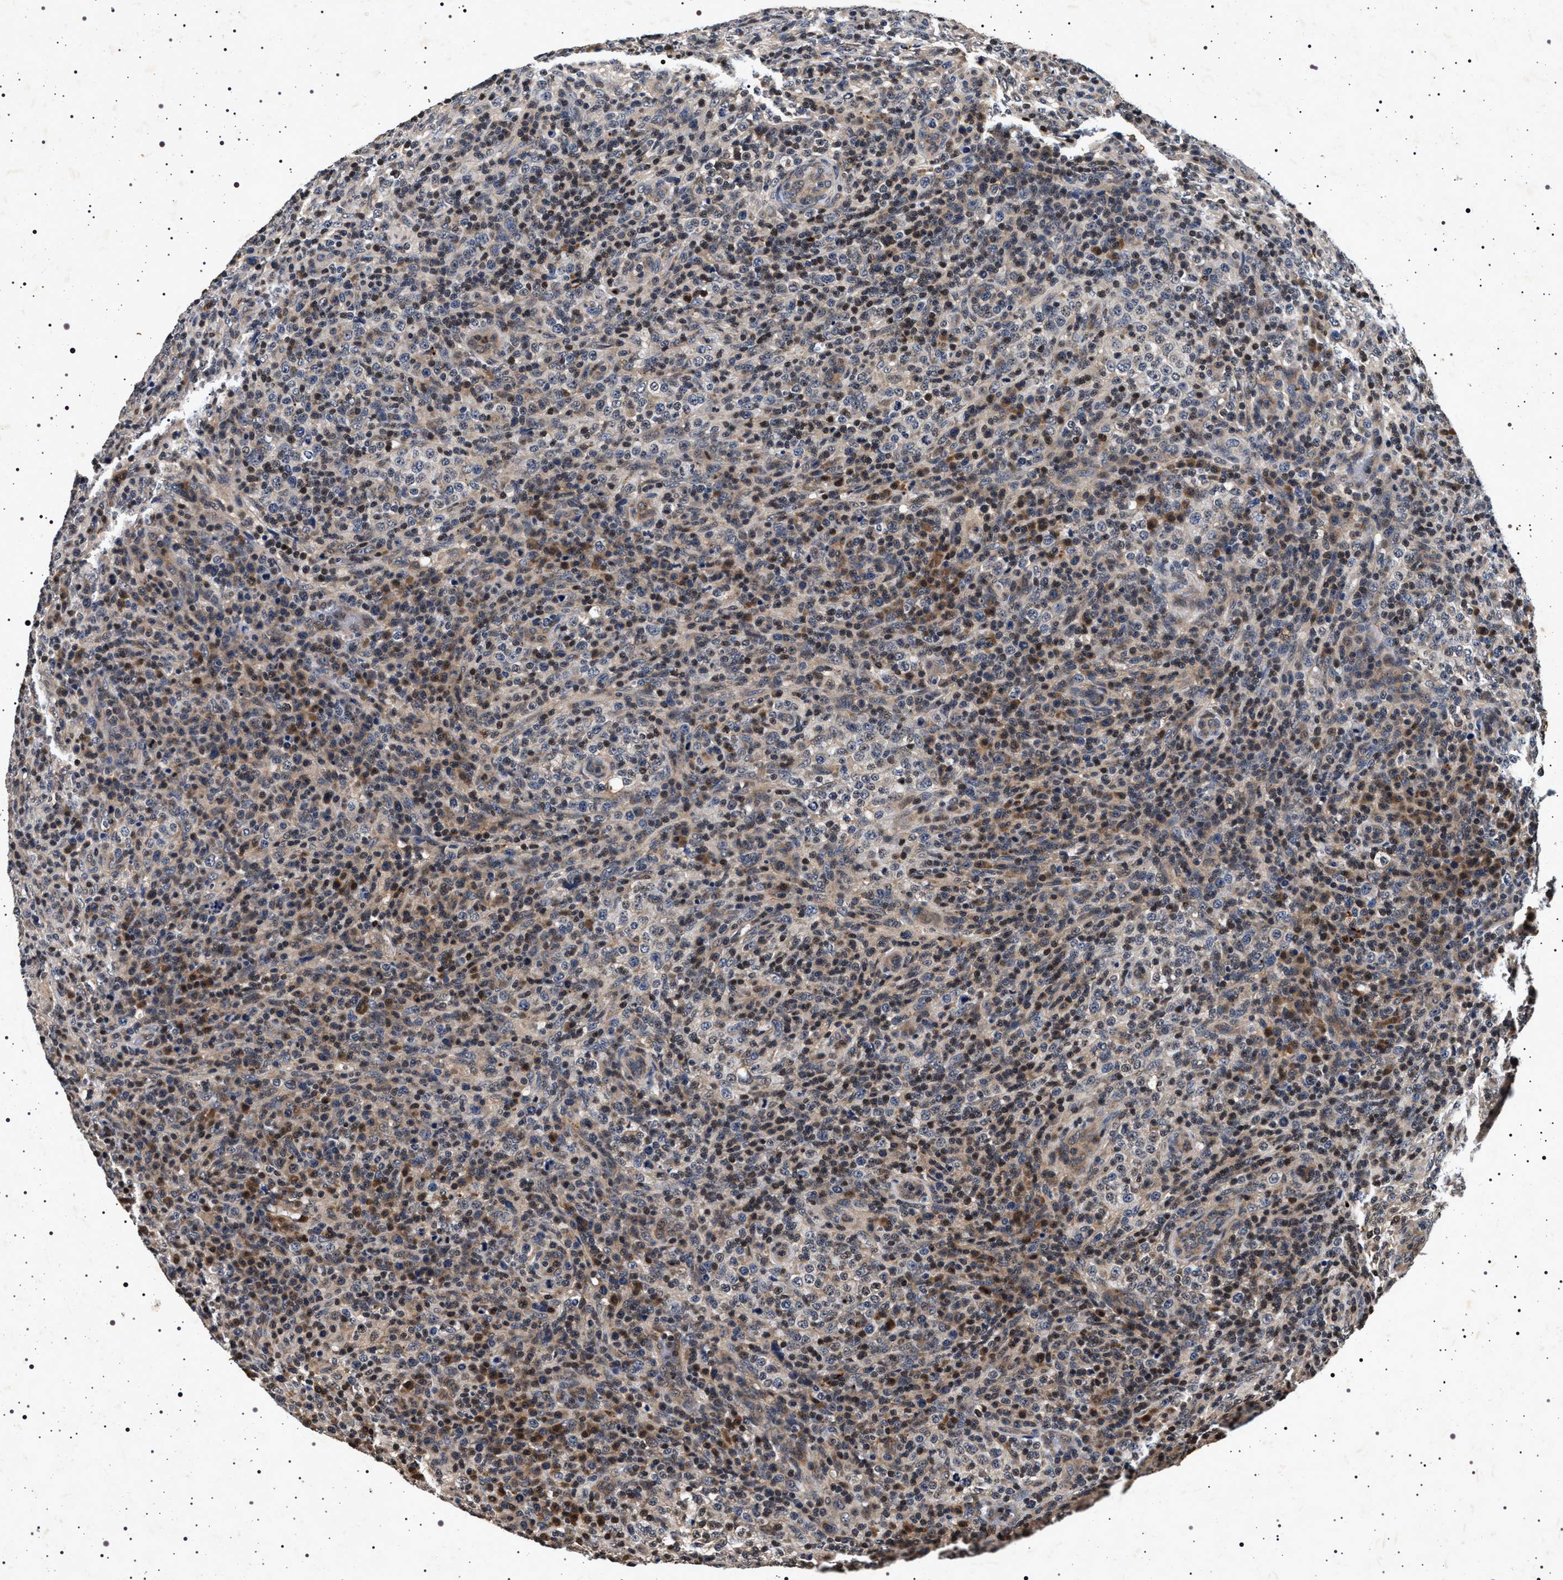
{"staining": {"intensity": "negative", "quantity": "none", "location": "none"}, "tissue": "lymphoma", "cell_type": "Tumor cells", "image_type": "cancer", "snomed": [{"axis": "morphology", "description": "Malignant lymphoma, non-Hodgkin's type, High grade"}, {"axis": "topography", "description": "Lymph node"}], "caption": "Immunohistochemistry (IHC) photomicrograph of neoplastic tissue: human lymphoma stained with DAB (3,3'-diaminobenzidine) exhibits no significant protein positivity in tumor cells.", "gene": "CDKN1B", "patient": {"sex": "female", "age": 76}}